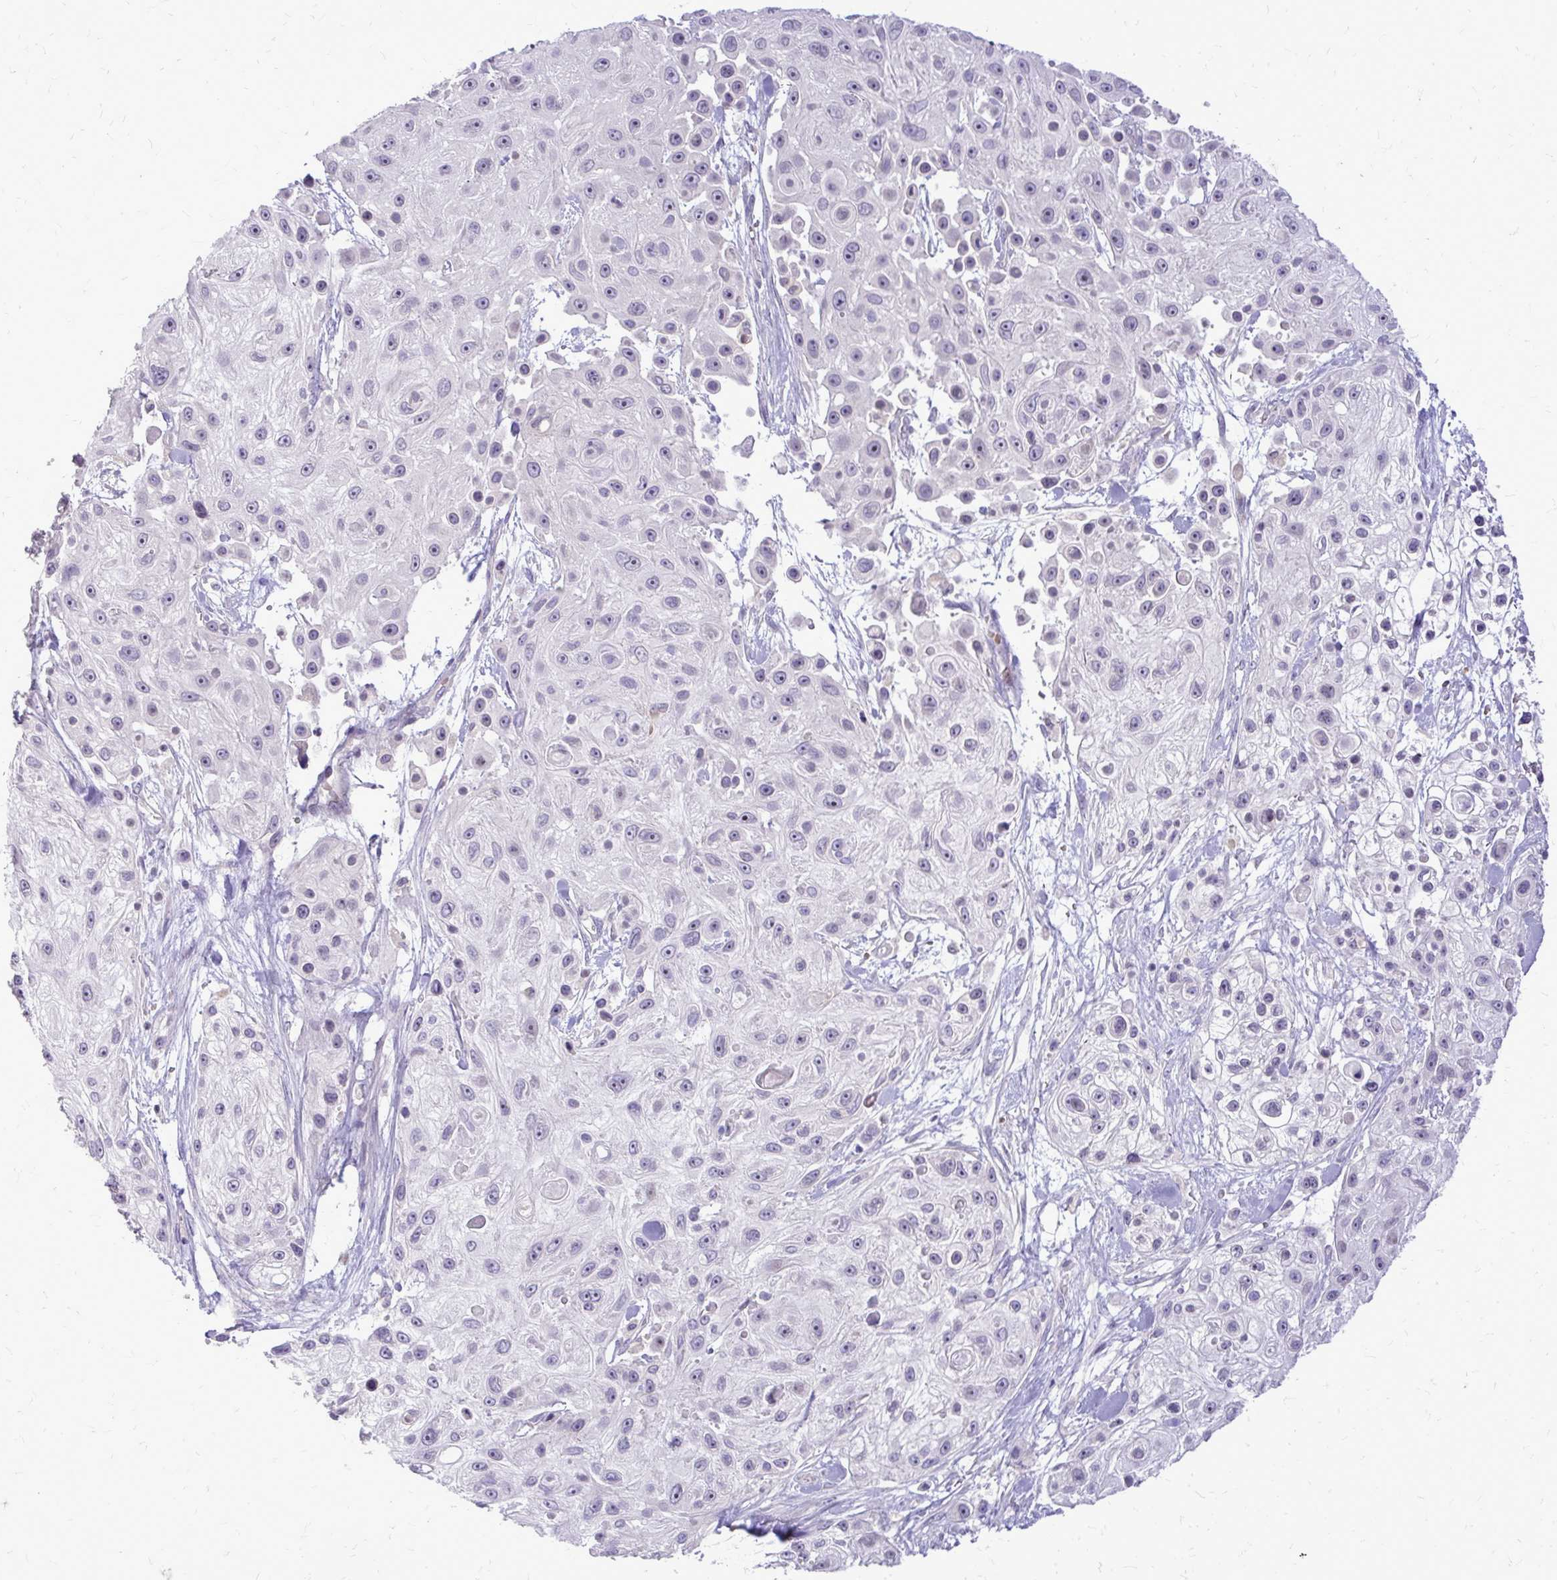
{"staining": {"intensity": "negative", "quantity": "none", "location": "none"}, "tissue": "skin cancer", "cell_type": "Tumor cells", "image_type": "cancer", "snomed": [{"axis": "morphology", "description": "Squamous cell carcinoma, NOS"}, {"axis": "topography", "description": "Skin"}], "caption": "Tumor cells show no significant protein positivity in skin cancer.", "gene": "DPY19L1", "patient": {"sex": "male", "age": 67}}